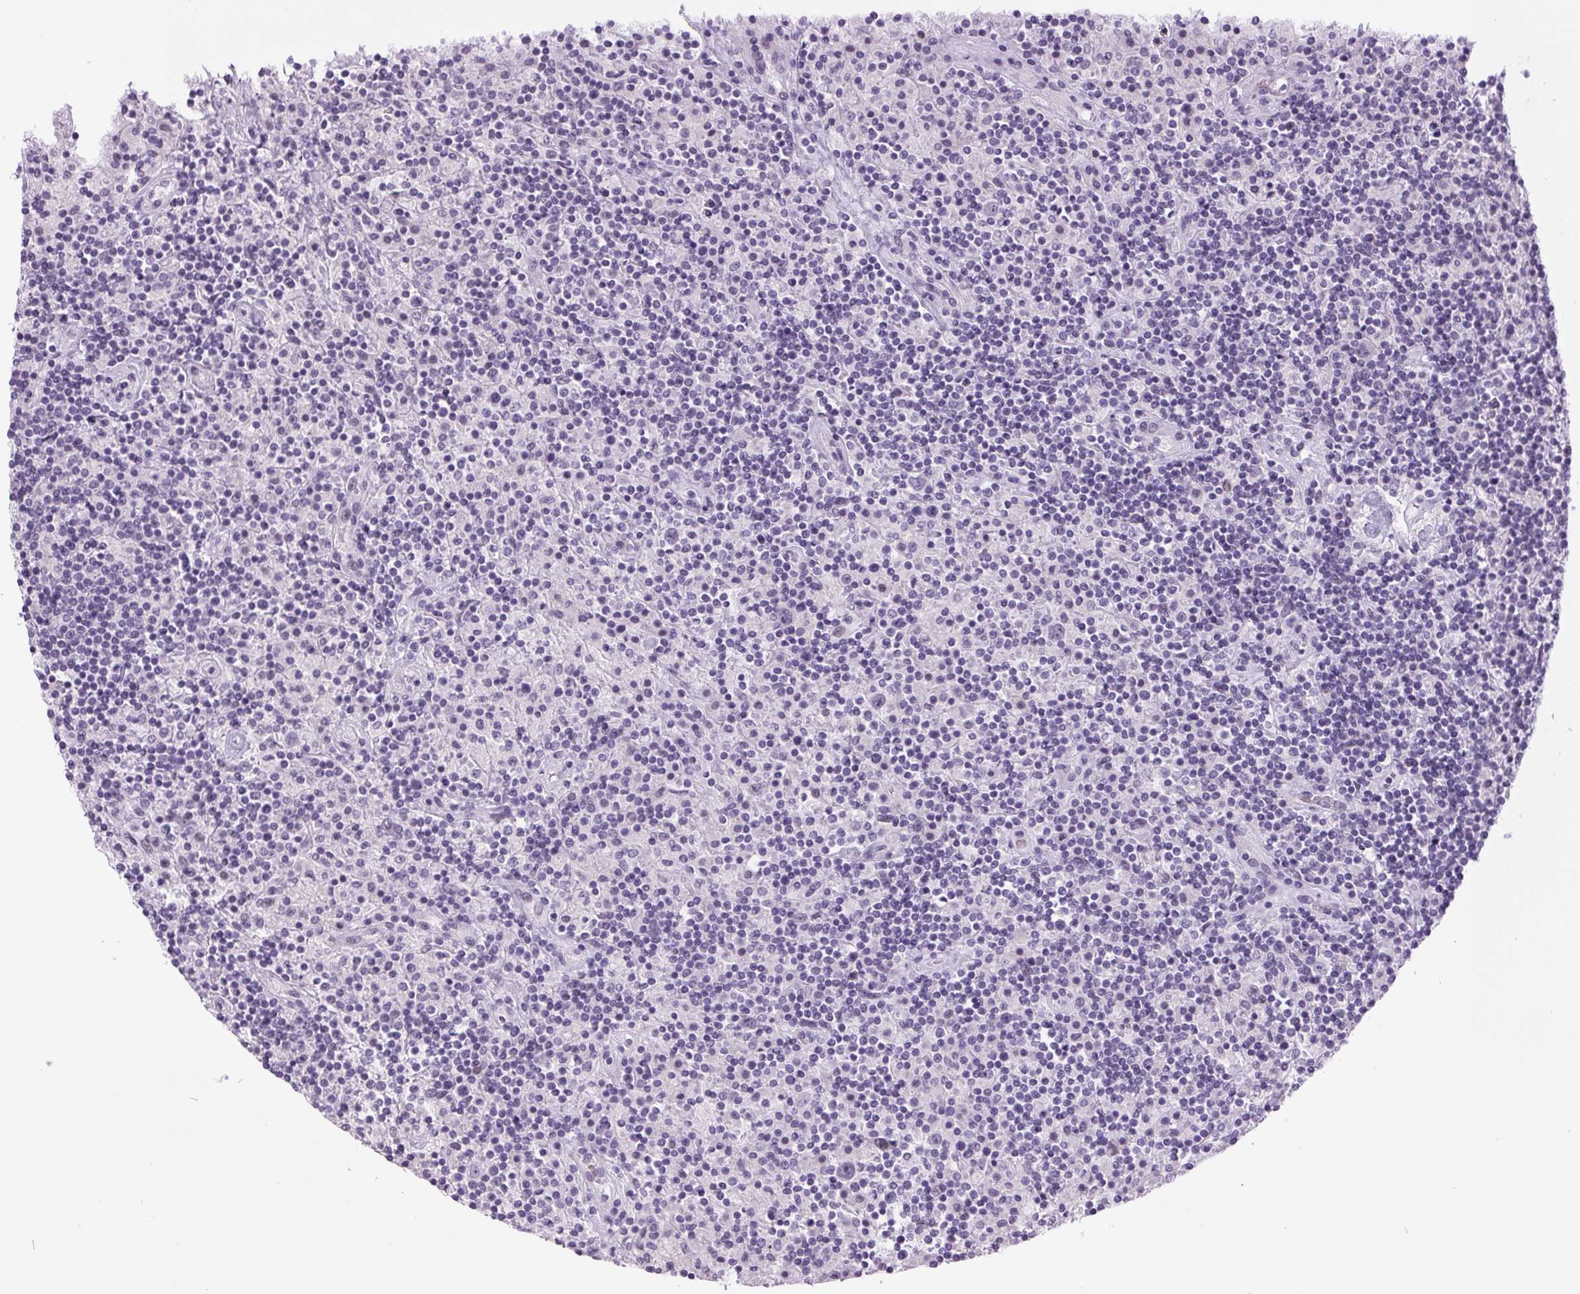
{"staining": {"intensity": "negative", "quantity": "none", "location": "none"}, "tissue": "lymphoma", "cell_type": "Tumor cells", "image_type": "cancer", "snomed": [{"axis": "morphology", "description": "Hodgkin's disease, NOS"}, {"axis": "topography", "description": "Lymph node"}], "caption": "There is no significant positivity in tumor cells of lymphoma.", "gene": "ODAD2", "patient": {"sex": "male", "age": 70}}